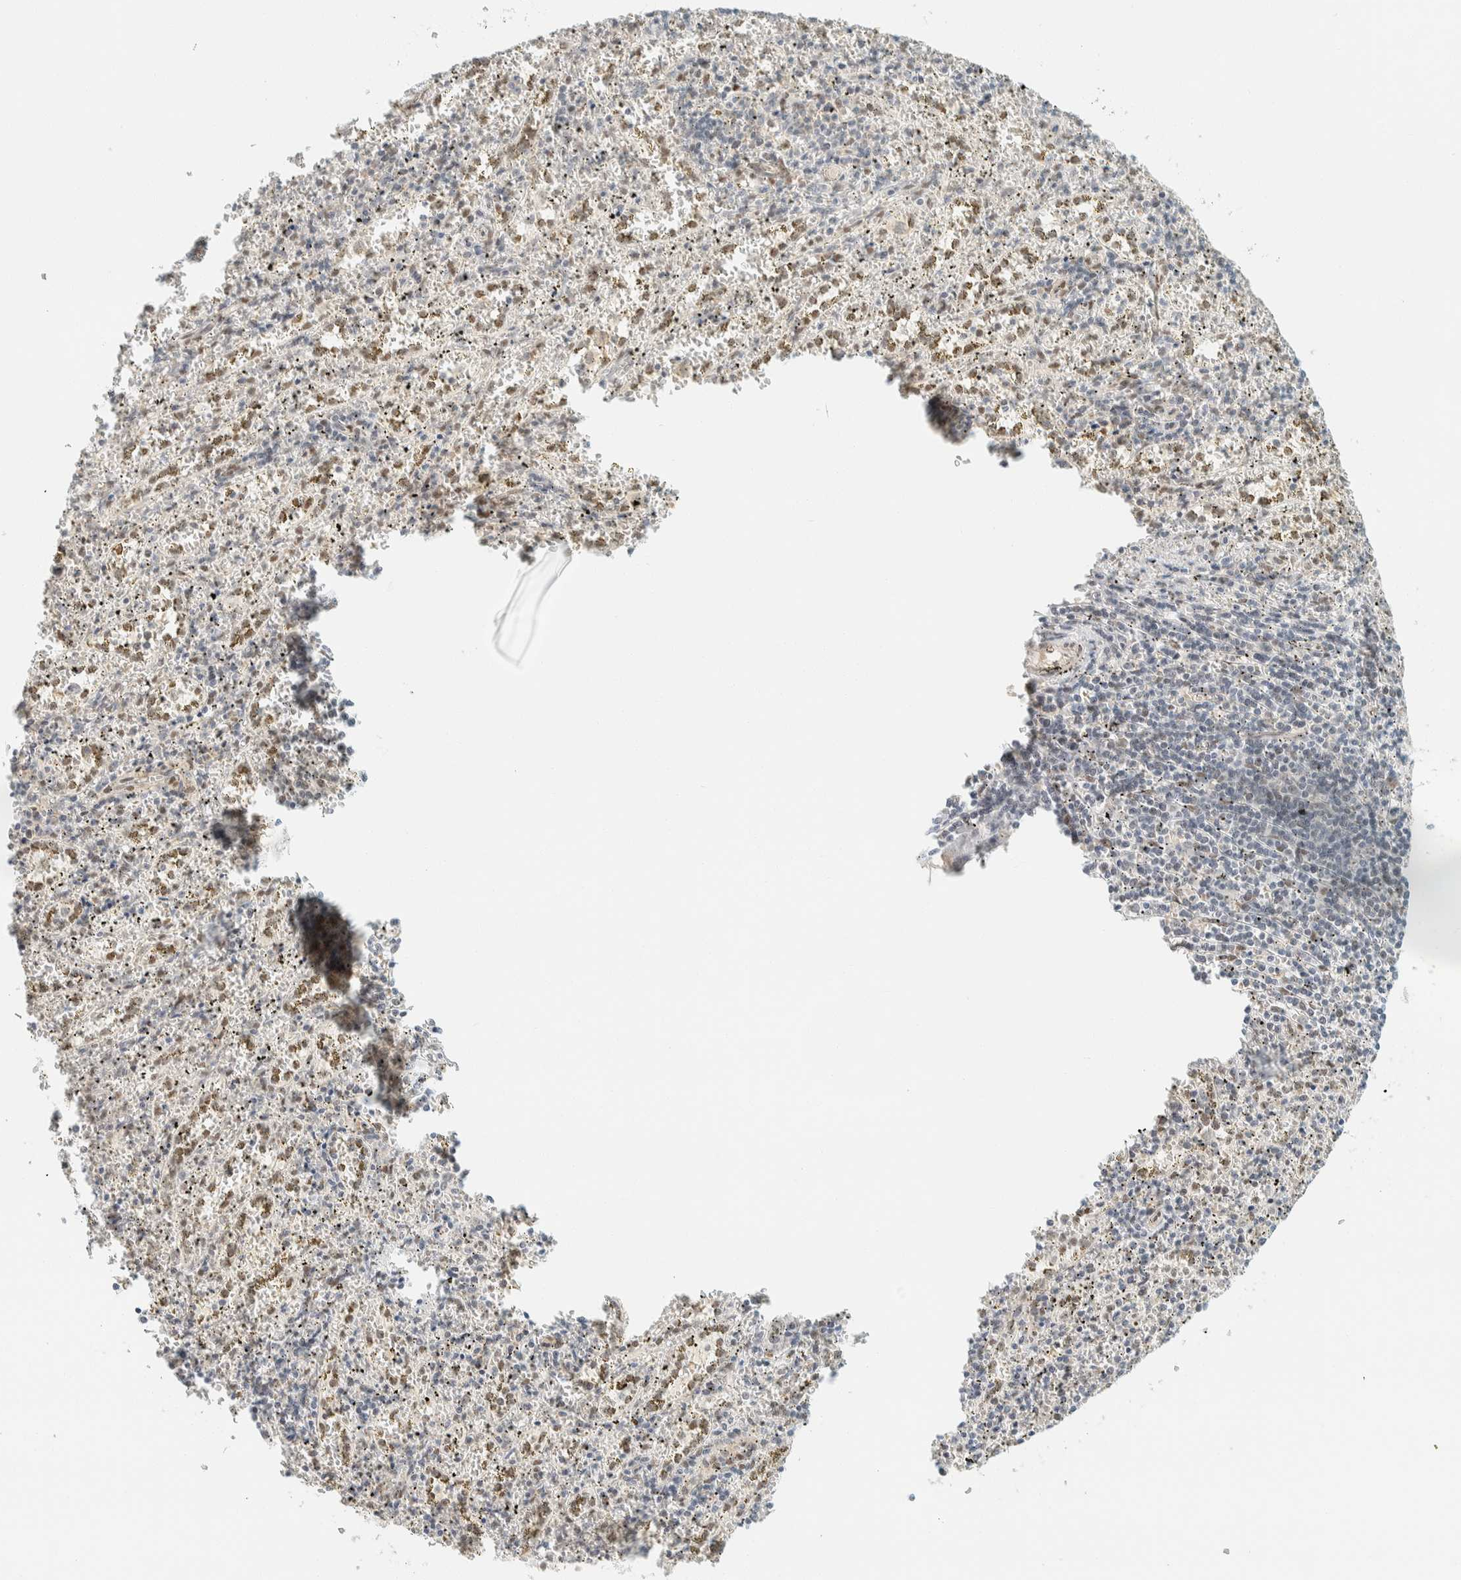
{"staining": {"intensity": "weak", "quantity": "25%-75%", "location": "nuclear"}, "tissue": "spleen", "cell_type": "Cells in red pulp", "image_type": "normal", "snomed": [{"axis": "morphology", "description": "Normal tissue, NOS"}, {"axis": "topography", "description": "Spleen"}], "caption": "An immunohistochemistry (IHC) histopathology image of benign tissue is shown. Protein staining in brown shows weak nuclear positivity in spleen within cells in red pulp.", "gene": "ZNF683", "patient": {"sex": "male", "age": 11}}